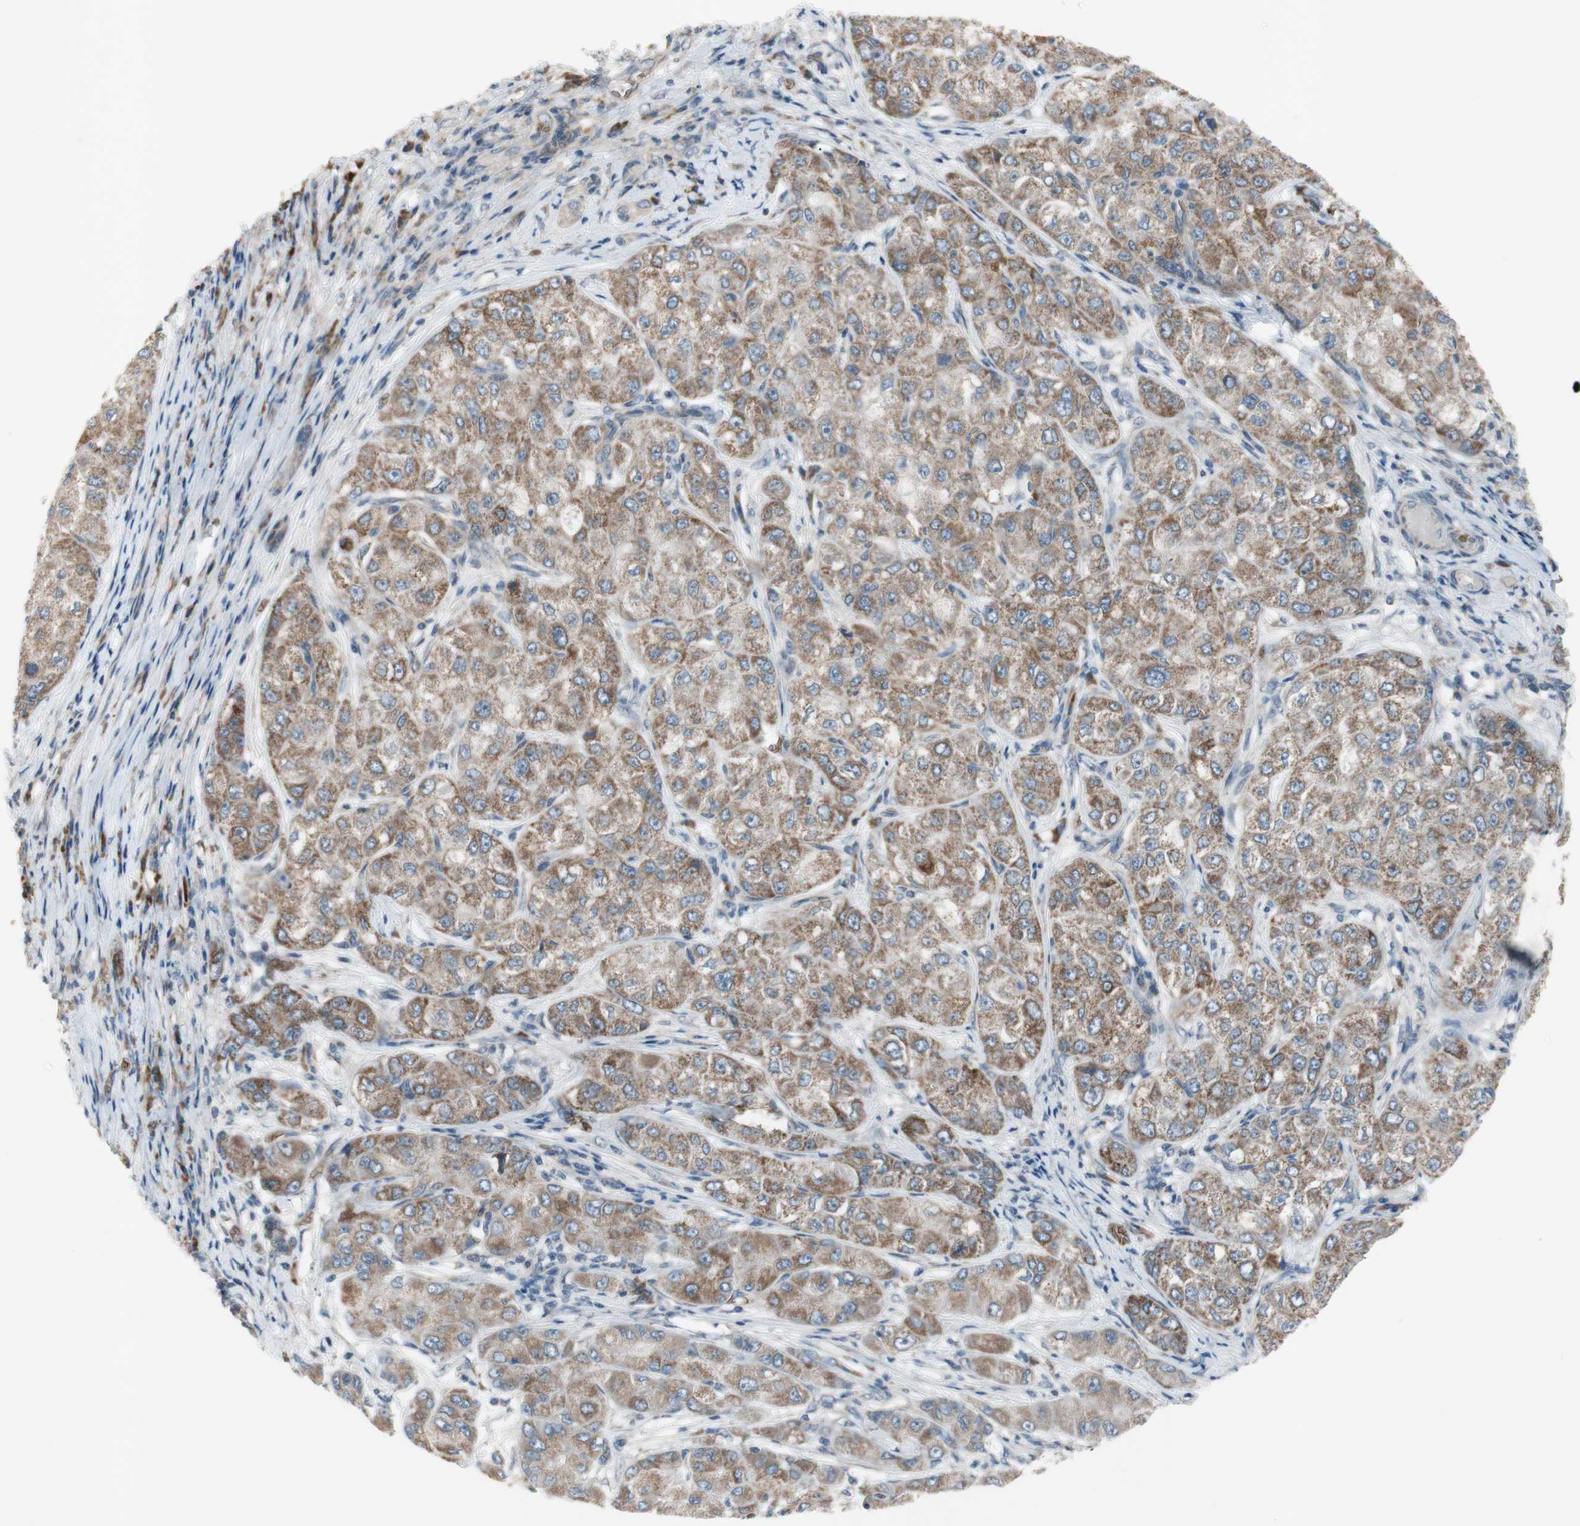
{"staining": {"intensity": "moderate", "quantity": ">75%", "location": "cytoplasmic/membranous"}, "tissue": "liver cancer", "cell_type": "Tumor cells", "image_type": "cancer", "snomed": [{"axis": "morphology", "description": "Carcinoma, Hepatocellular, NOS"}, {"axis": "topography", "description": "Liver"}], "caption": "This is an image of immunohistochemistry (IHC) staining of hepatocellular carcinoma (liver), which shows moderate staining in the cytoplasmic/membranous of tumor cells.", "gene": "GYPC", "patient": {"sex": "male", "age": 80}}